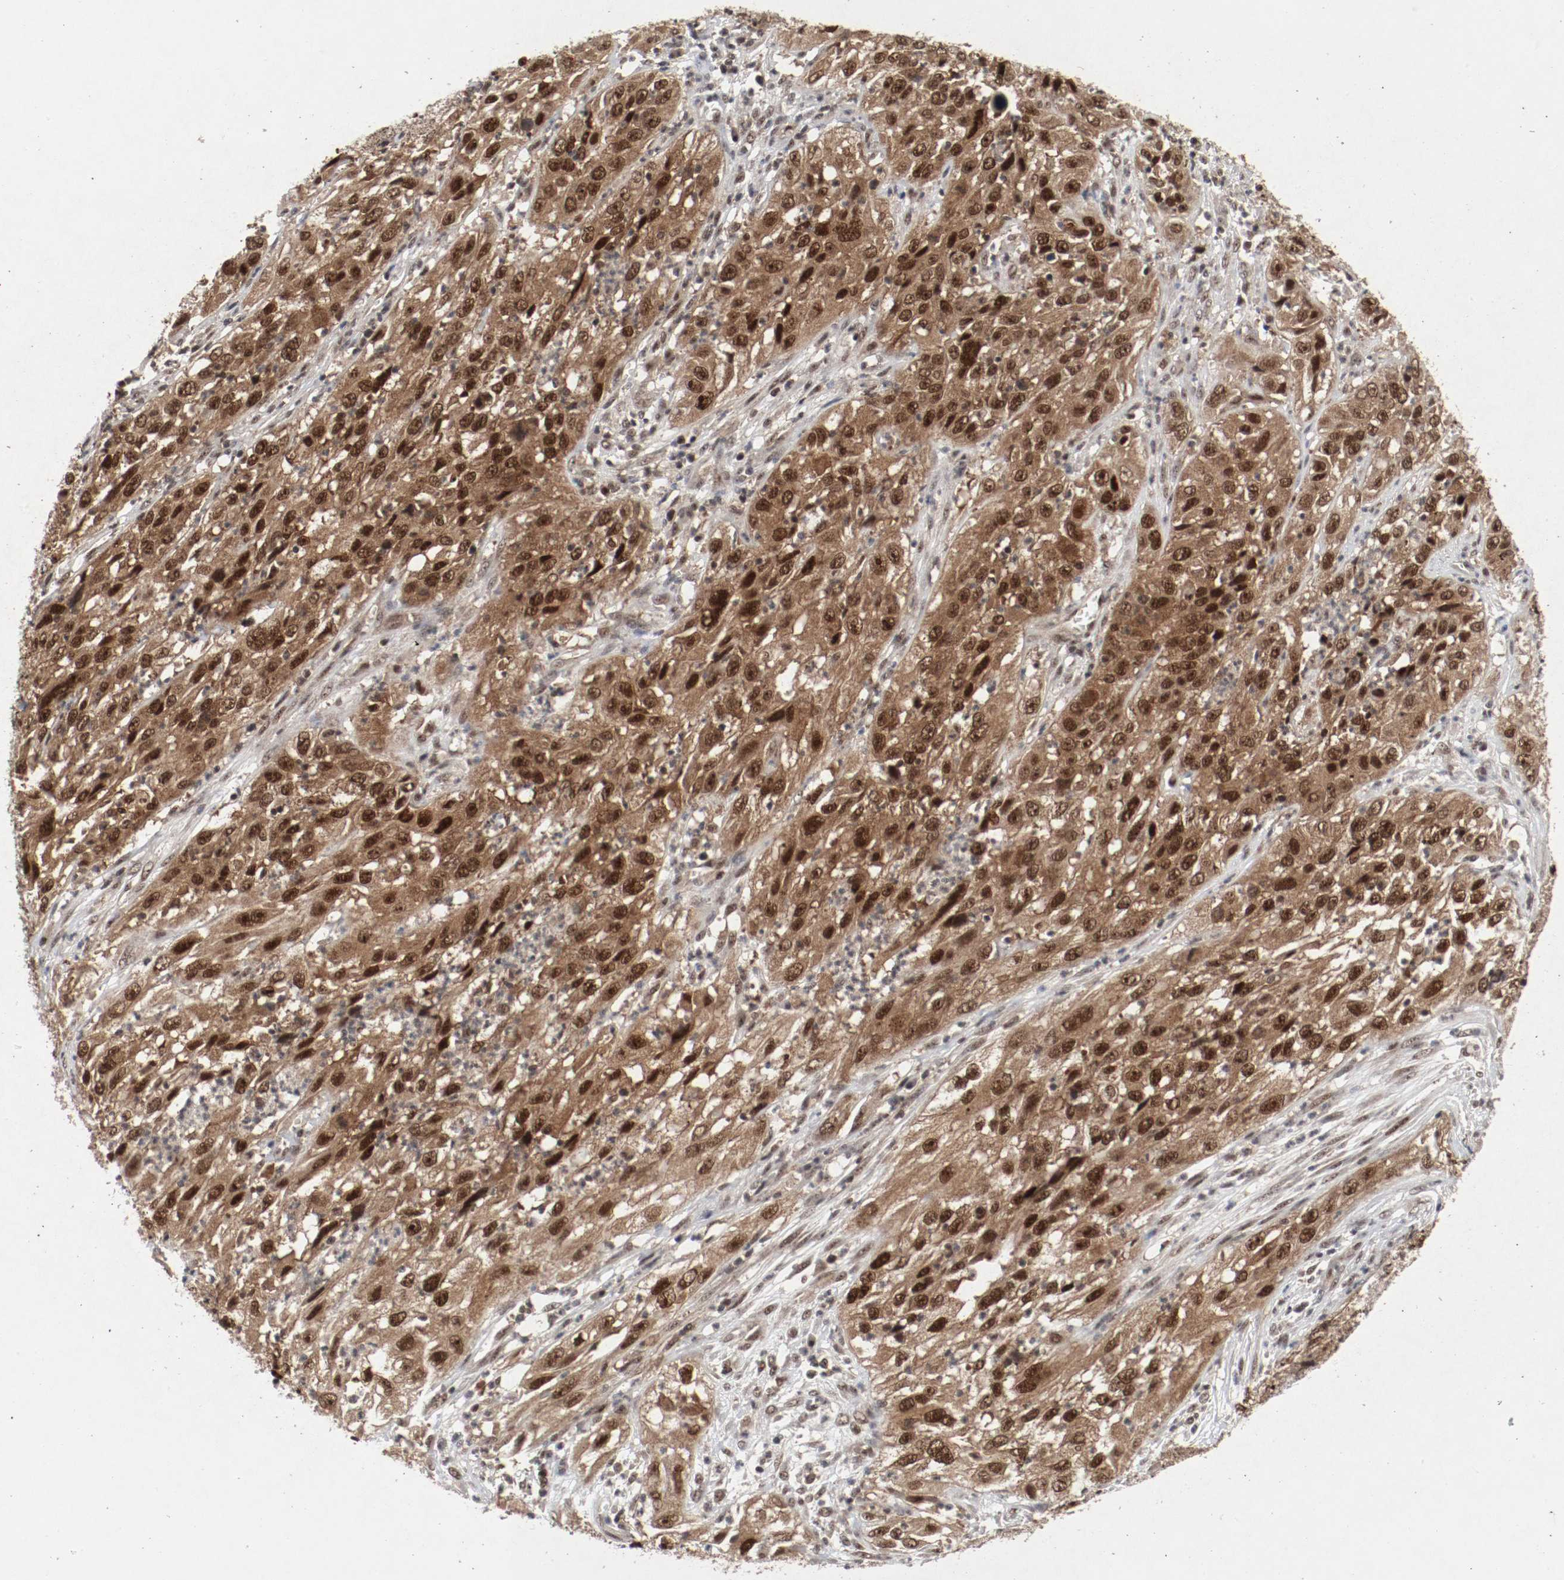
{"staining": {"intensity": "strong", "quantity": ">75%", "location": "cytoplasmic/membranous,nuclear"}, "tissue": "cervical cancer", "cell_type": "Tumor cells", "image_type": "cancer", "snomed": [{"axis": "morphology", "description": "Squamous cell carcinoma, NOS"}, {"axis": "topography", "description": "Cervix"}], "caption": "Squamous cell carcinoma (cervical) stained for a protein shows strong cytoplasmic/membranous and nuclear positivity in tumor cells.", "gene": "CSNK2B", "patient": {"sex": "female", "age": 32}}